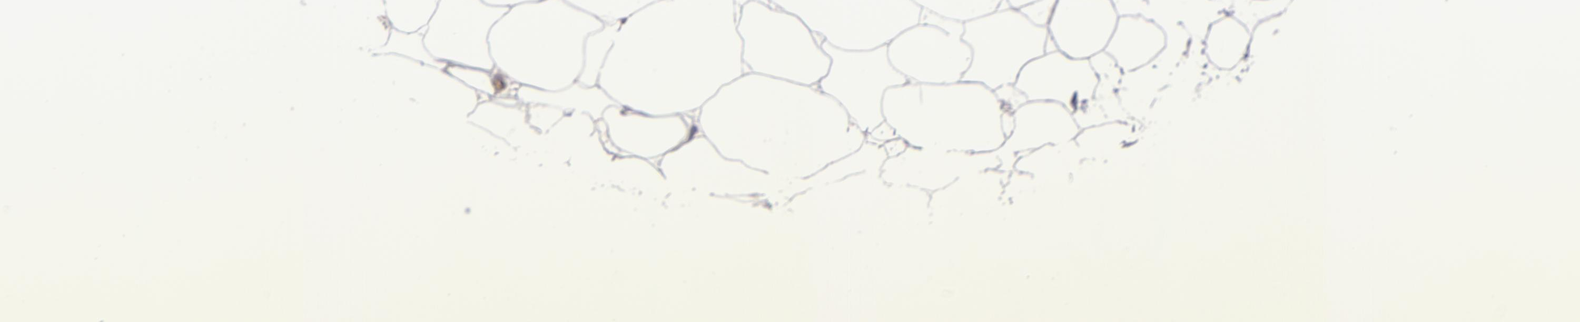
{"staining": {"intensity": "negative", "quantity": "none", "location": "none"}, "tissue": "adipose tissue", "cell_type": "Adipocytes", "image_type": "normal", "snomed": [{"axis": "morphology", "description": "Normal tissue, NOS"}, {"axis": "morphology", "description": "Duct carcinoma"}, {"axis": "topography", "description": "Breast"}, {"axis": "topography", "description": "Adipose tissue"}], "caption": "Immunohistochemistry image of benign adipose tissue: adipose tissue stained with DAB (3,3'-diaminobenzidine) demonstrates no significant protein positivity in adipocytes. (Stains: DAB (3,3'-diaminobenzidine) IHC with hematoxylin counter stain, Microscopy: brightfield microscopy at high magnification).", "gene": "THBD", "patient": {"sex": "female", "age": 37}}